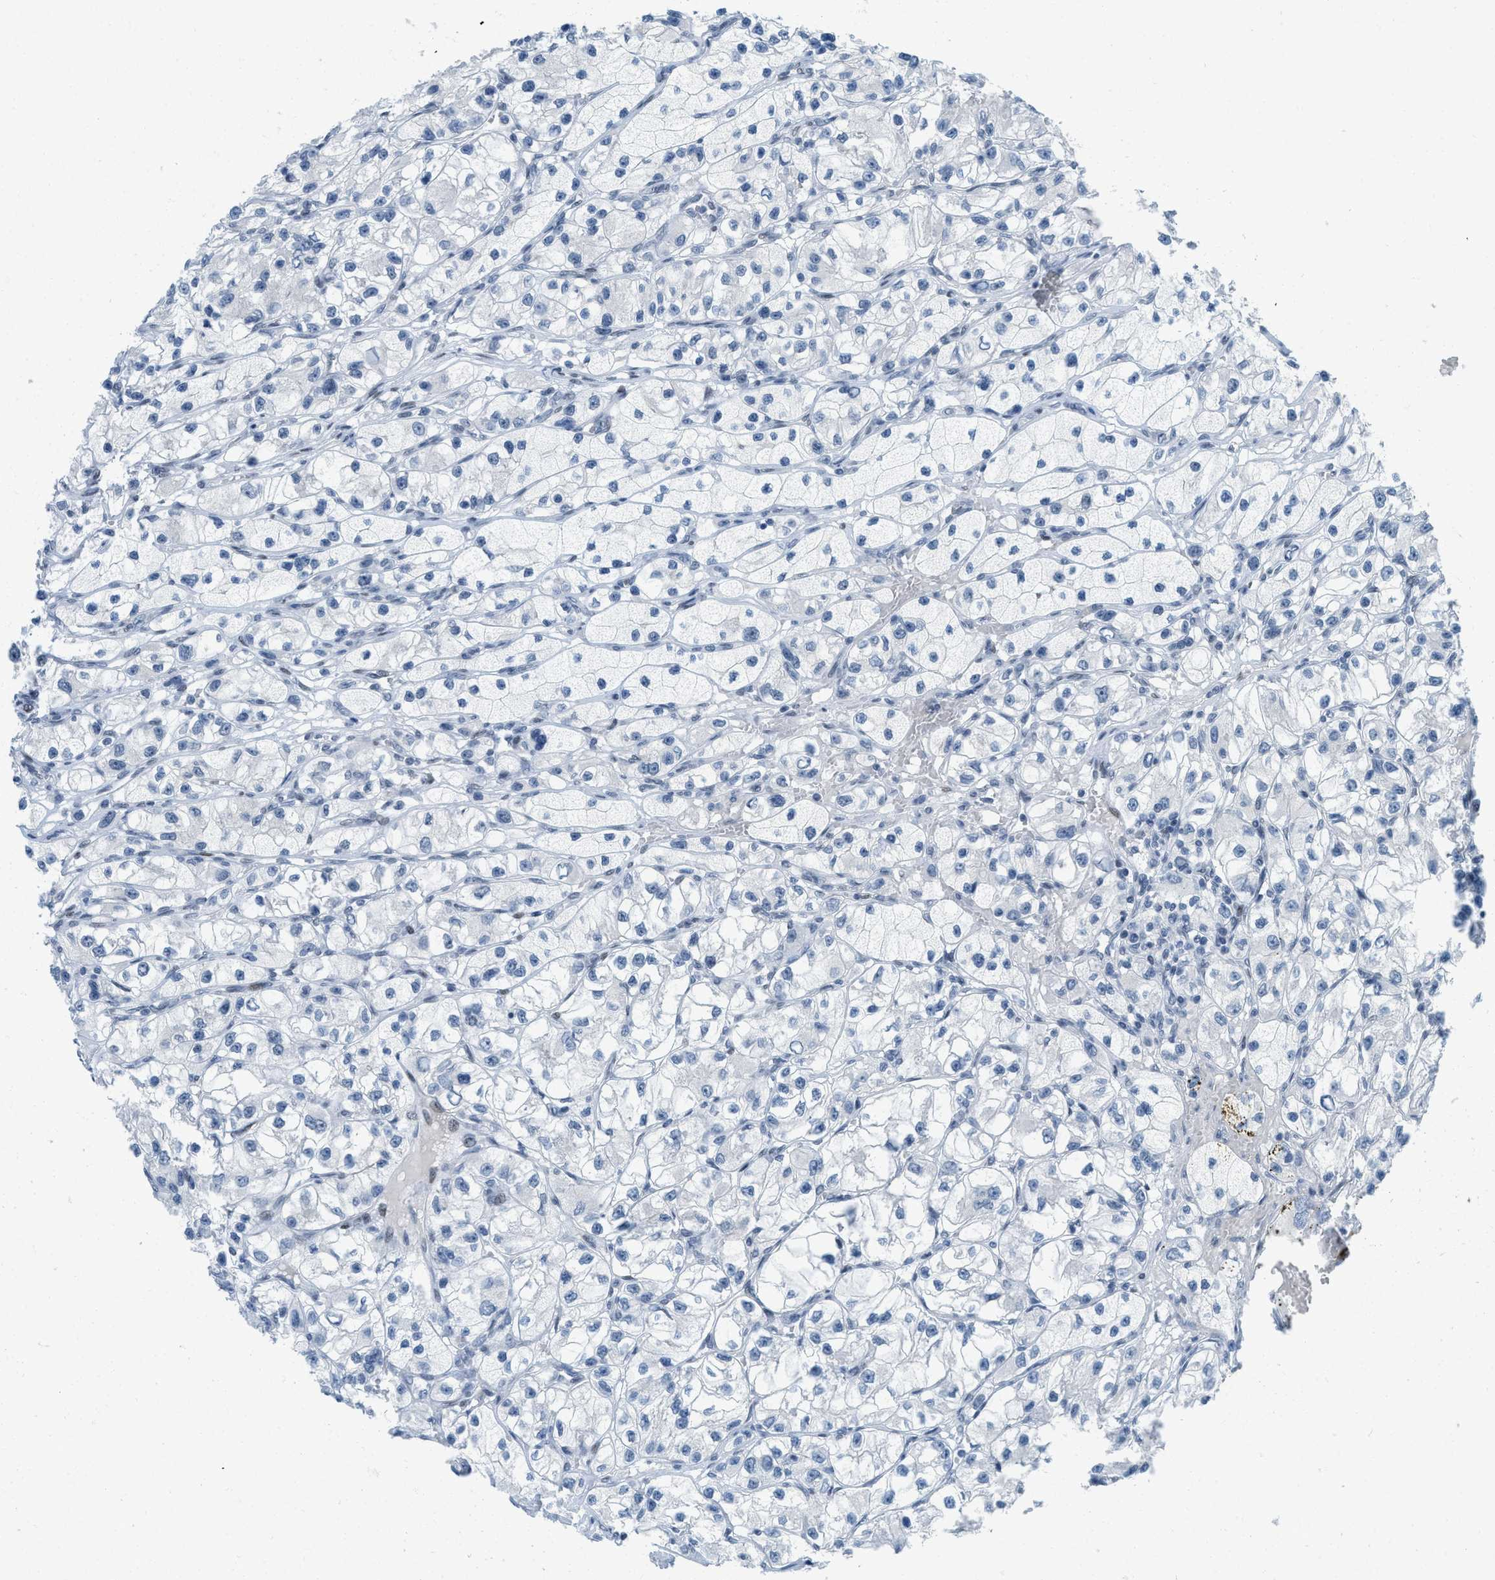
{"staining": {"intensity": "negative", "quantity": "none", "location": "none"}, "tissue": "renal cancer", "cell_type": "Tumor cells", "image_type": "cancer", "snomed": [{"axis": "morphology", "description": "Adenocarcinoma, NOS"}, {"axis": "topography", "description": "Kidney"}], "caption": "IHC histopathology image of neoplastic tissue: human renal adenocarcinoma stained with DAB (3,3'-diaminobenzidine) displays no significant protein expression in tumor cells. (DAB (3,3'-diaminobenzidine) IHC visualized using brightfield microscopy, high magnification).", "gene": "PBX1", "patient": {"sex": "female", "age": 57}}